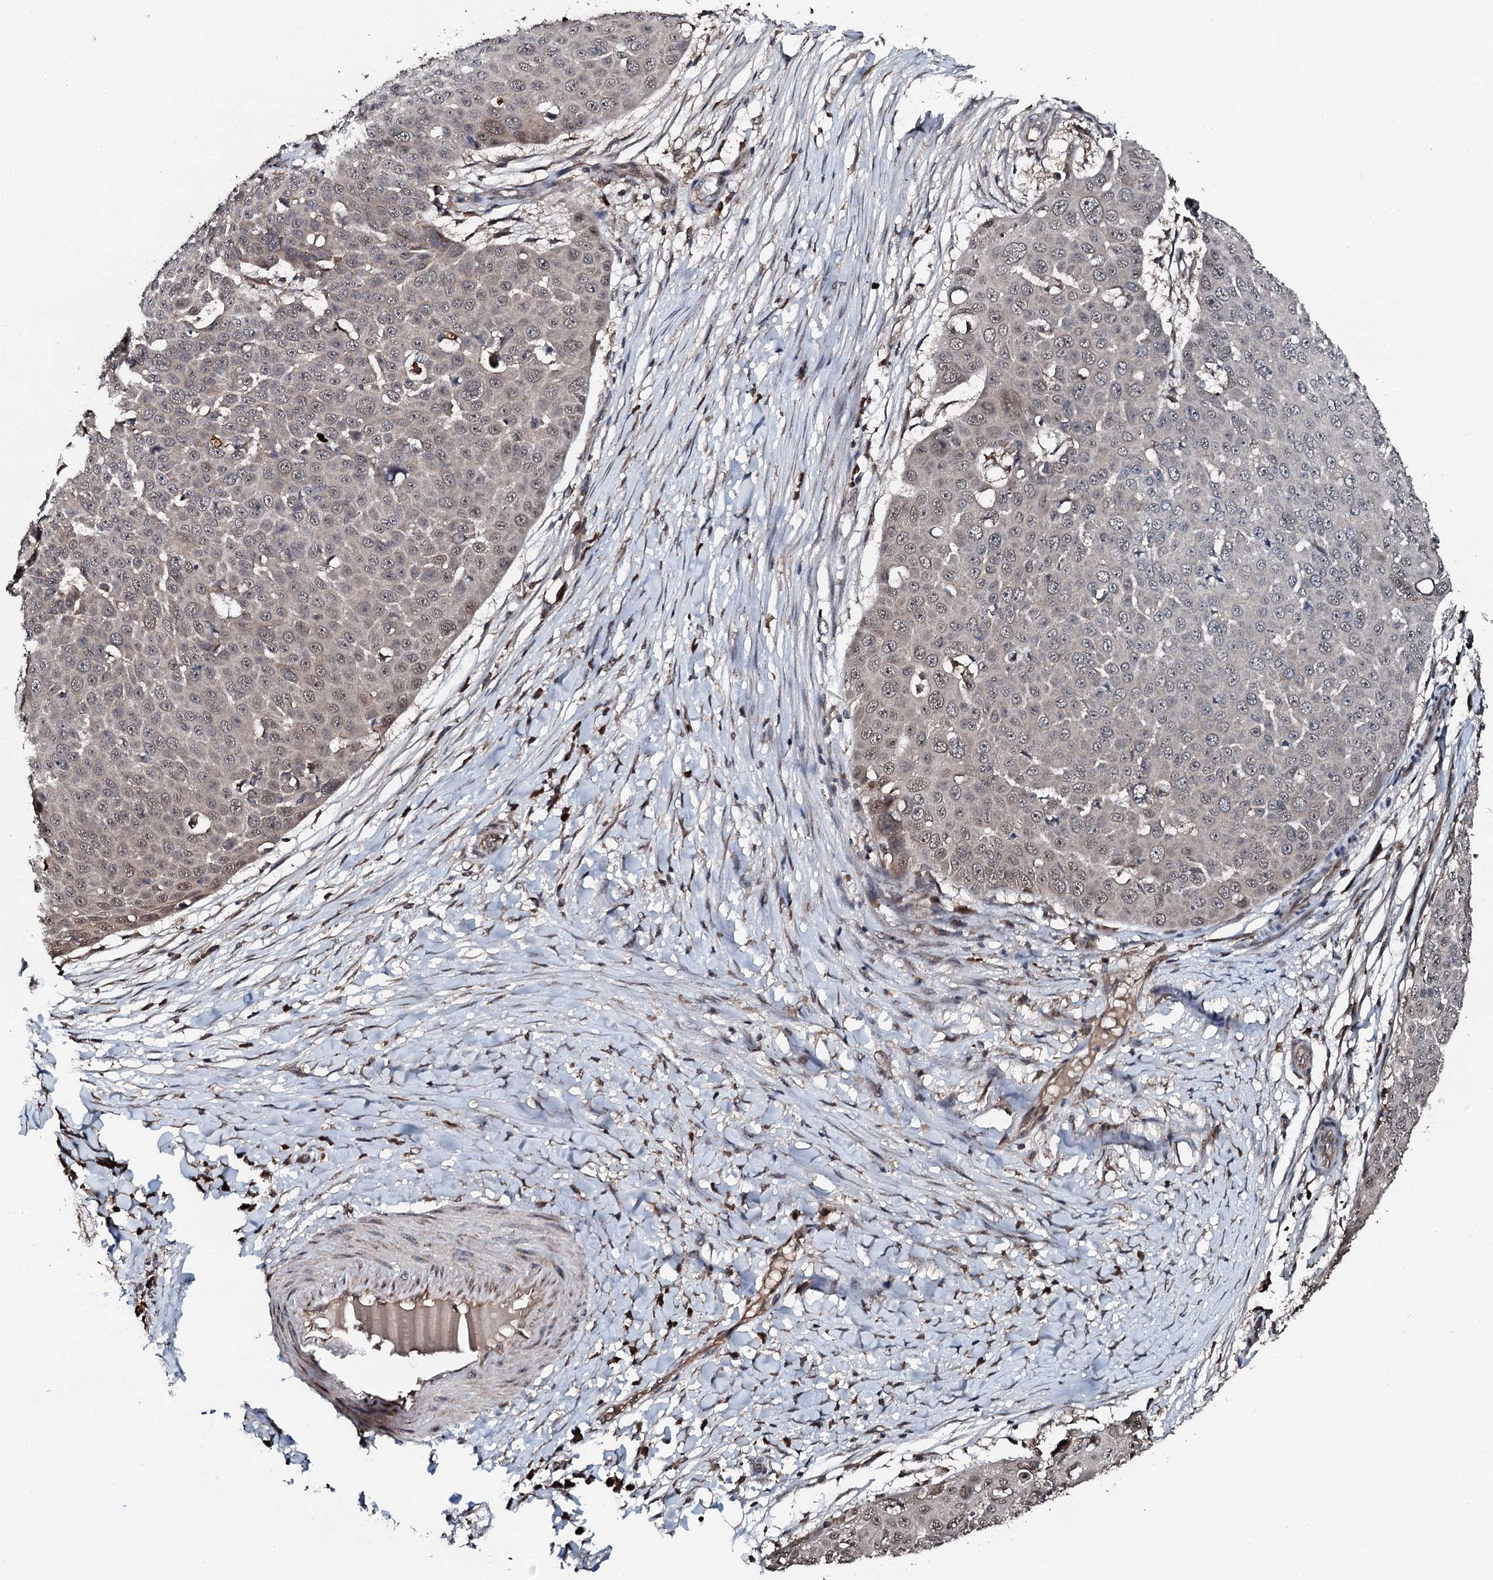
{"staining": {"intensity": "weak", "quantity": "<25%", "location": "nuclear"}, "tissue": "skin cancer", "cell_type": "Tumor cells", "image_type": "cancer", "snomed": [{"axis": "morphology", "description": "Squamous cell carcinoma, NOS"}, {"axis": "topography", "description": "Skin"}], "caption": "Immunohistochemistry (IHC) micrograph of neoplastic tissue: human skin squamous cell carcinoma stained with DAB displays no significant protein positivity in tumor cells.", "gene": "FLYWCH1", "patient": {"sex": "male", "age": 71}}